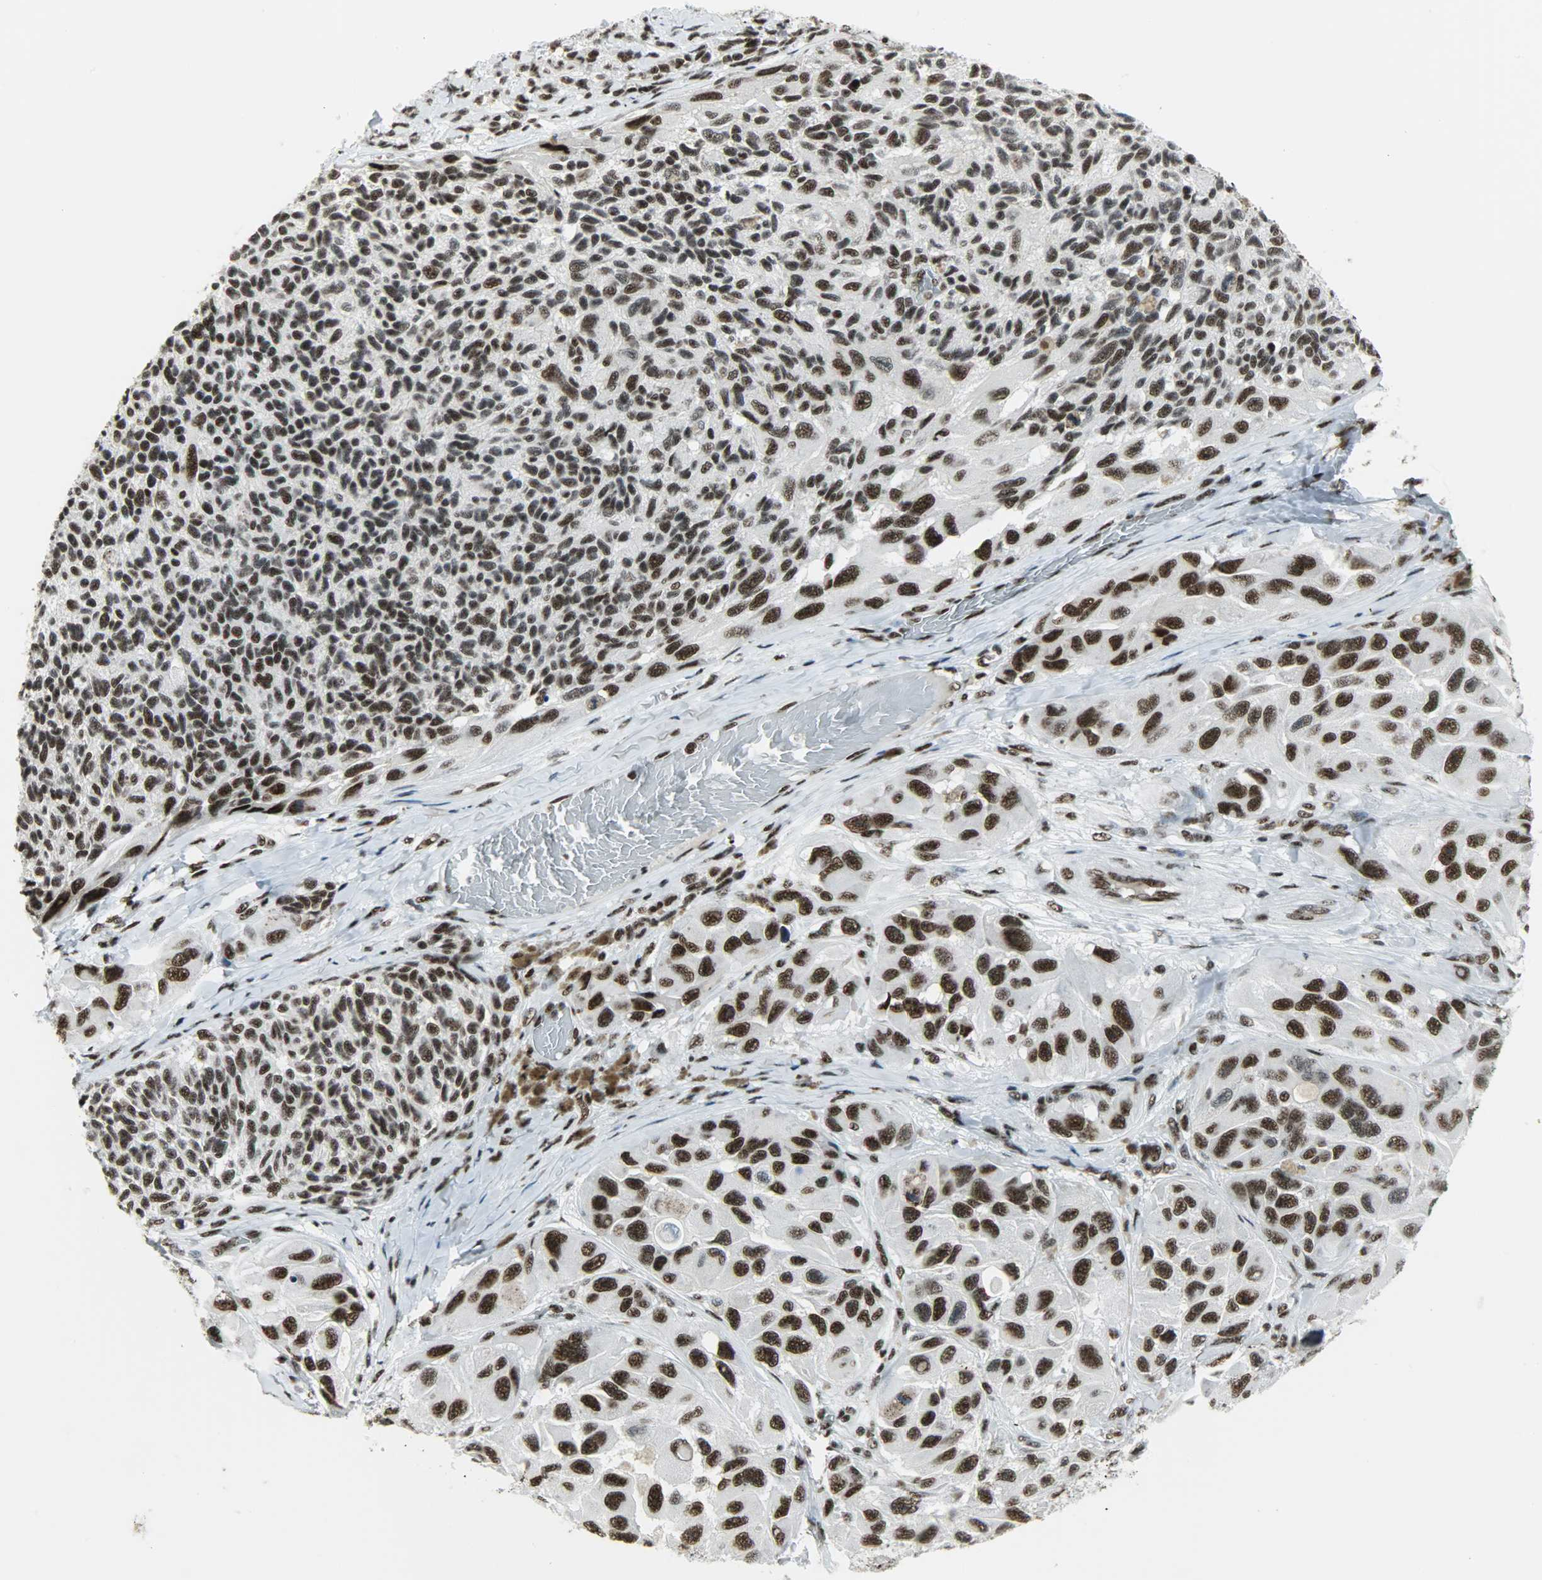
{"staining": {"intensity": "strong", "quantity": ">75%", "location": "nuclear"}, "tissue": "melanoma", "cell_type": "Tumor cells", "image_type": "cancer", "snomed": [{"axis": "morphology", "description": "Malignant melanoma, NOS"}, {"axis": "topography", "description": "Skin"}], "caption": "Human malignant melanoma stained with a brown dye demonstrates strong nuclear positive positivity in approximately >75% of tumor cells.", "gene": "SNRPA", "patient": {"sex": "female", "age": 73}}